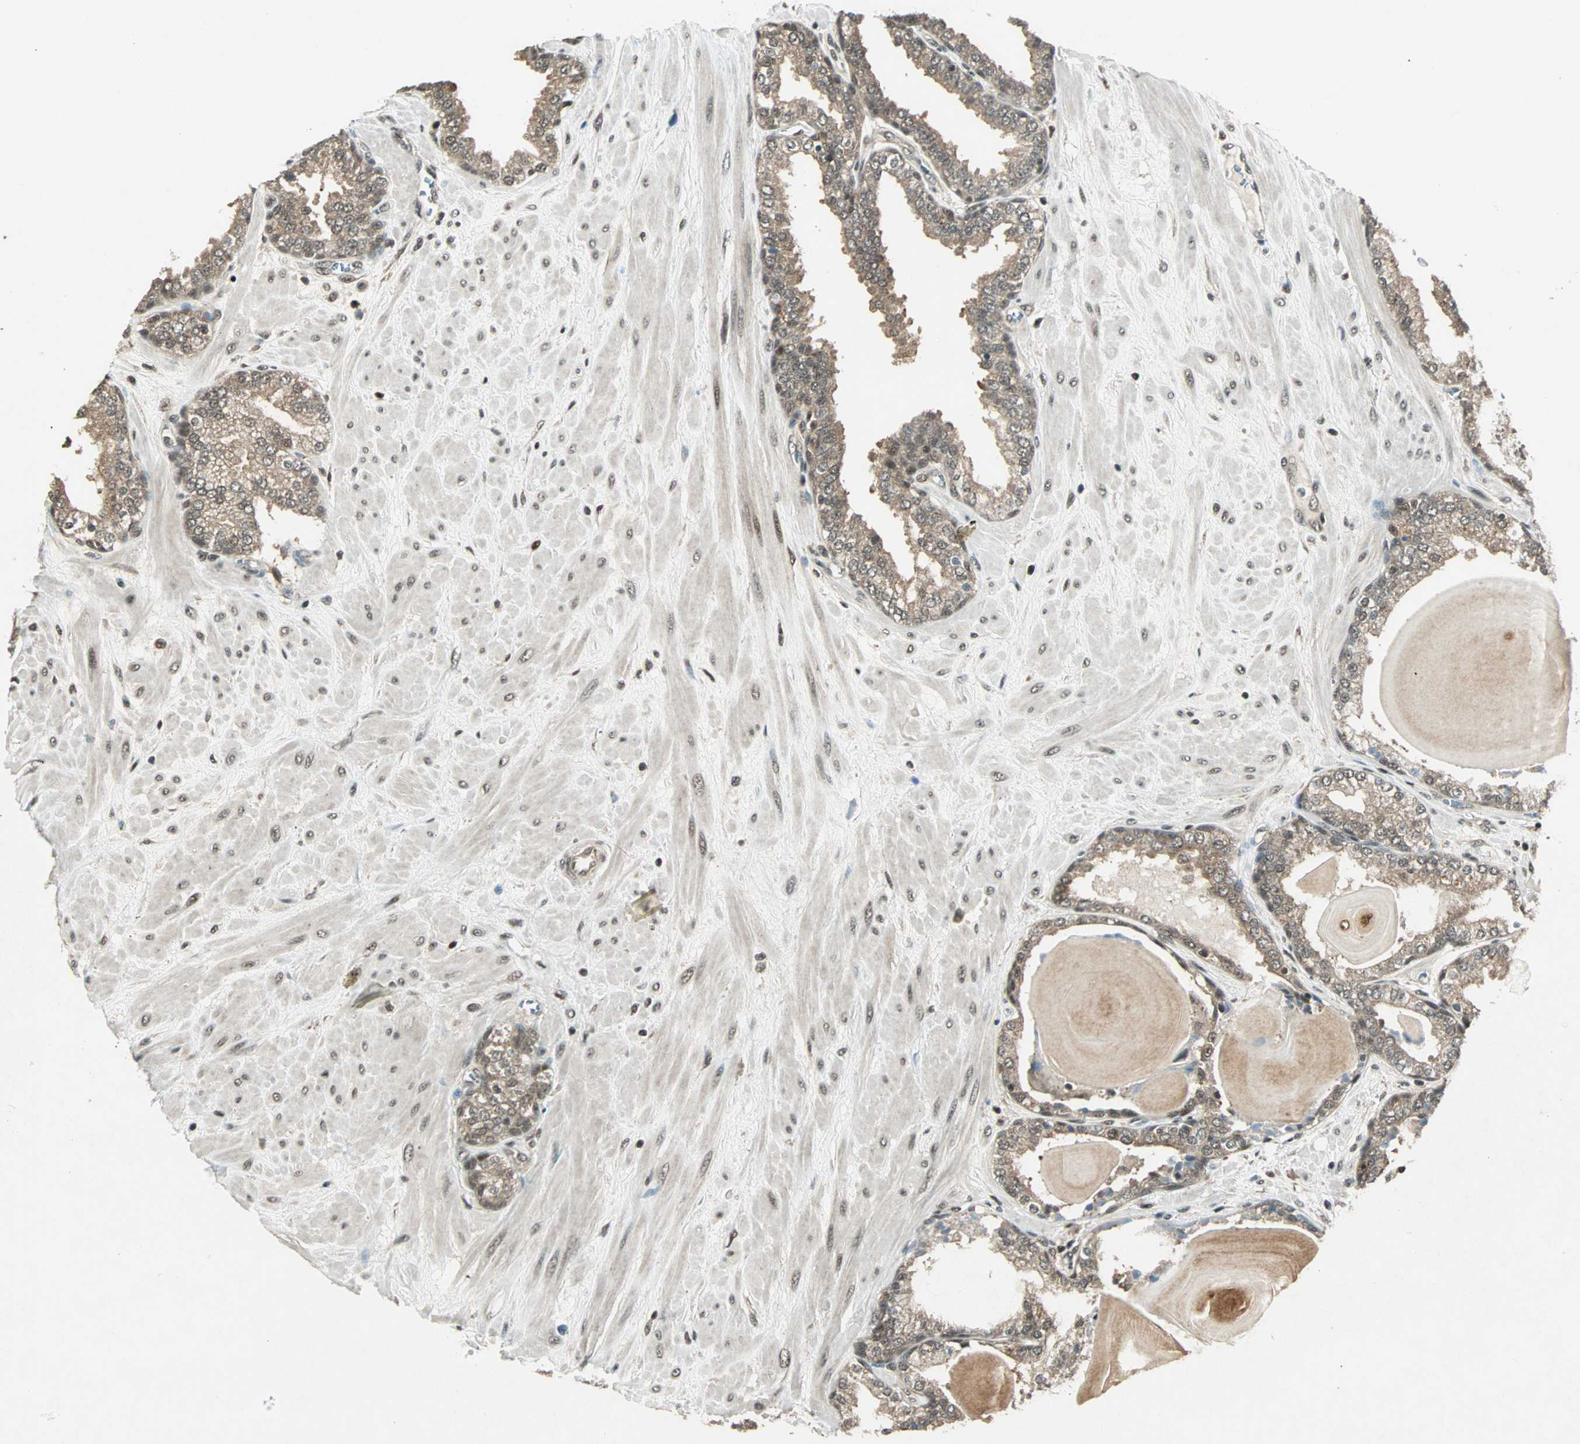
{"staining": {"intensity": "moderate", "quantity": ">75%", "location": "cytoplasmic/membranous,nuclear"}, "tissue": "prostate", "cell_type": "Glandular cells", "image_type": "normal", "snomed": [{"axis": "morphology", "description": "Normal tissue, NOS"}, {"axis": "topography", "description": "Prostate"}], "caption": "Immunohistochemical staining of unremarkable prostate shows medium levels of moderate cytoplasmic/membranous,nuclear positivity in approximately >75% of glandular cells. Nuclei are stained in blue.", "gene": "ZNF701", "patient": {"sex": "male", "age": 51}}